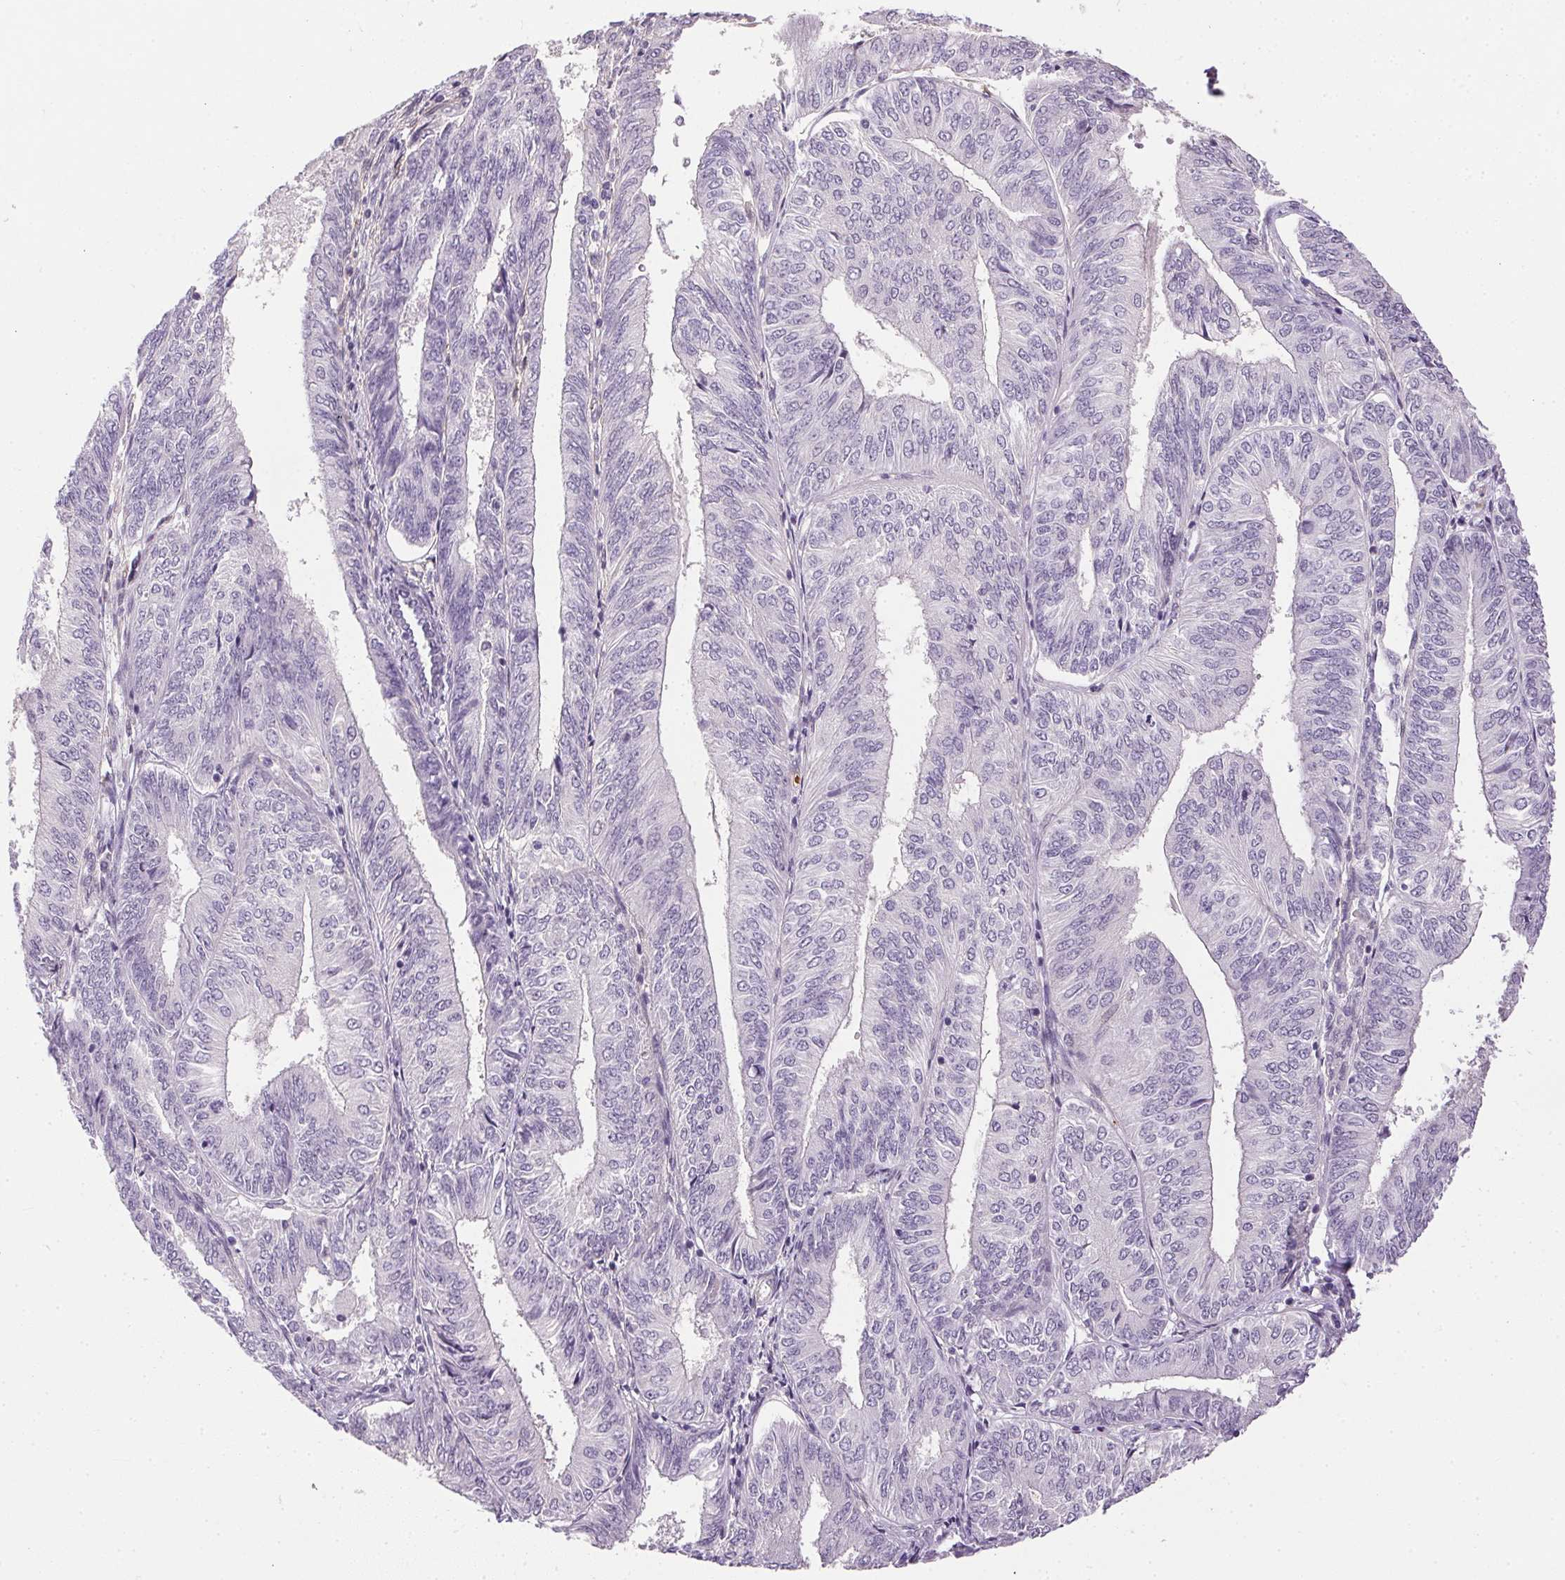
{"staining": {"intensity": "negative", "quantity": "none", "location": "none"}, "tissue": "endometrial cancer", "cell_type": "Tumor cells", "image_type": "cancer", "snomed": [{"axis": "morphology", "description": "Adenocarcinoma, NOS"}, {"axis": "topography", "description": "Endometrium"}], "caption": "The image shows no significant expression in tumor cells of endometrial cancer (adenocarcinoma). The staining was performed using DAB (3,3'-diaminobenzidine) to visualize the protein expression in brown, while the nuclei were stained in blue with hematoxylin (Magnification: 20x).", "gene": "PRL", "patient": {"sex": "female", "age": 58}}